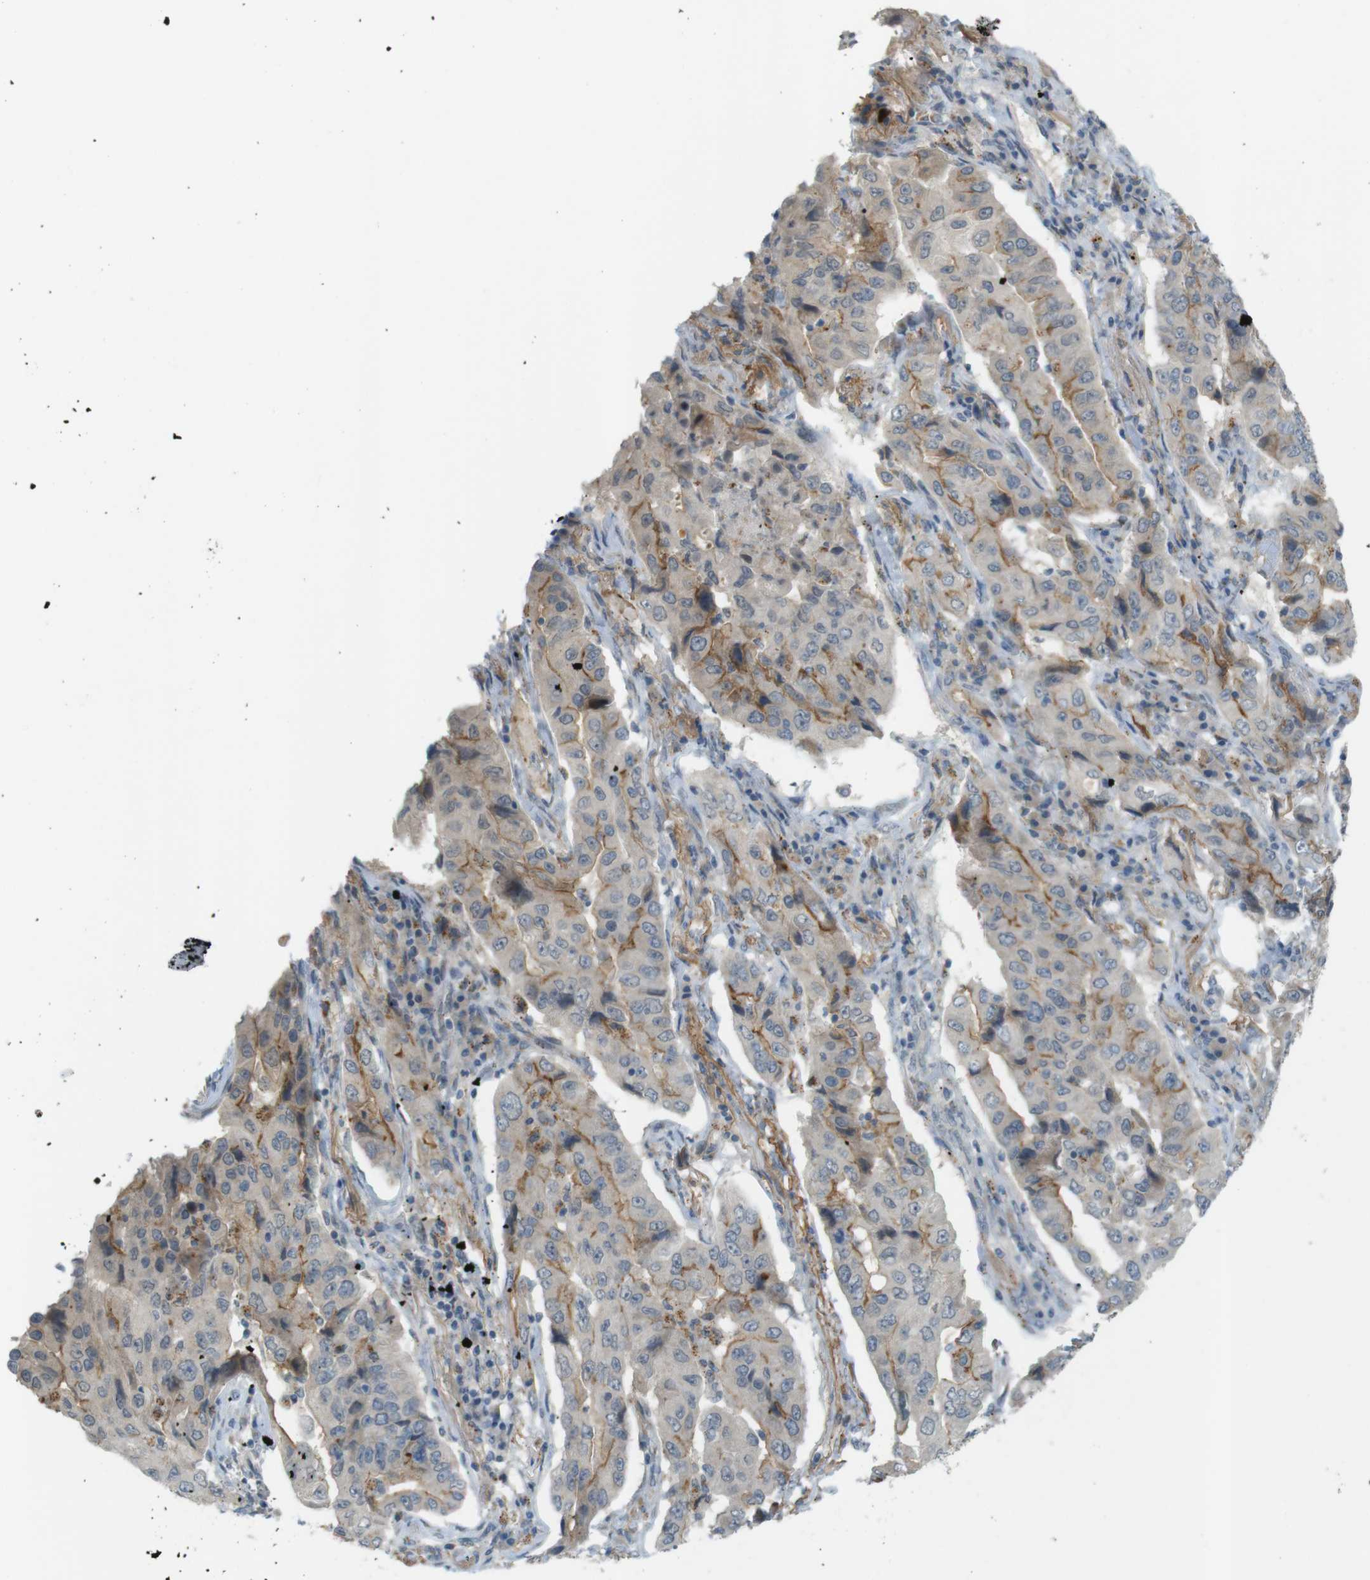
{"staining": {"intensity": "moderate", "quantity": "25%-75%", "location": "cytoplasmic/membranous"}, "tissue": "lung cancer", "cell_type": "Tumor cells", "image_type": "cancer", "snomed": [{"axis": "morphology", "description": "Adenocarcinoma, NOS"}, {"axis": "topography", "description": "Lung"}], "caption": "Protein staining of lung cancer tissue shows moderate cytoplasmic/membranous expression in approximately 25%-75% of tumor cells. The protein is shown in brown color, while the nuclei are stained blue.", "gene": "UGT8", "patient": {"sex": "female", "age": 65}}